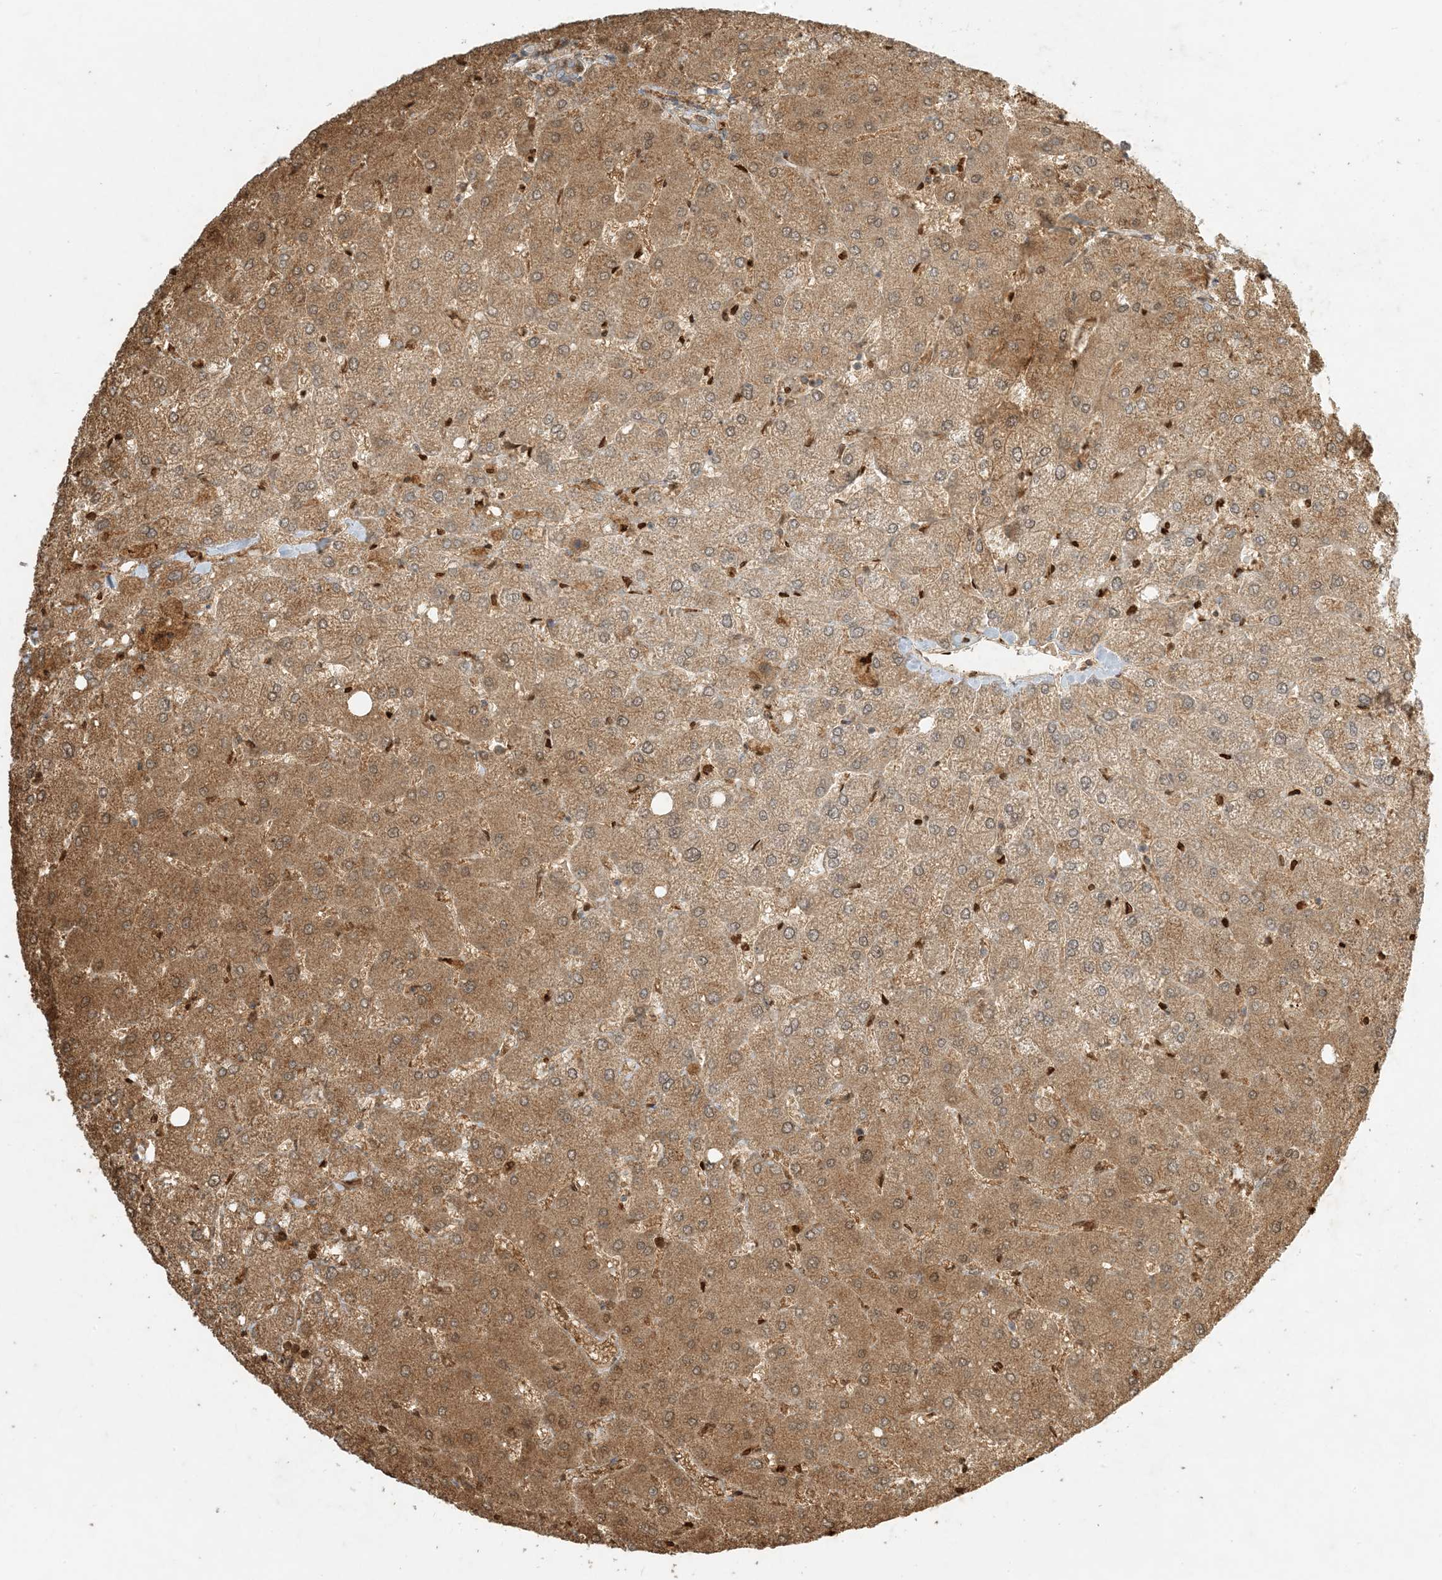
{"staining": {"intensity": "moderate", "quantity": ">75%", "location": "cytoplasmic/membranous"}, "tissue": "liver", "cell_type": "Cholangiocytes", "image_type": "normal", "snomed": [{"axis": "morphology", "description": "Normal tissue, NOS"}, {"axis": "topography", "description": "Liver"}], "caption": "A medium amount of moderate cytoplasmic/membranous staining is identified in about >75% of cholangiocytes in unremarkable liver. The staining is performed using DAB brown chromogen to label protein expression. The nuclei are counter-stained blue using hematoxylin.", "gene": "MCOLN1", "patient": {"sex": "female", "age": 54}}